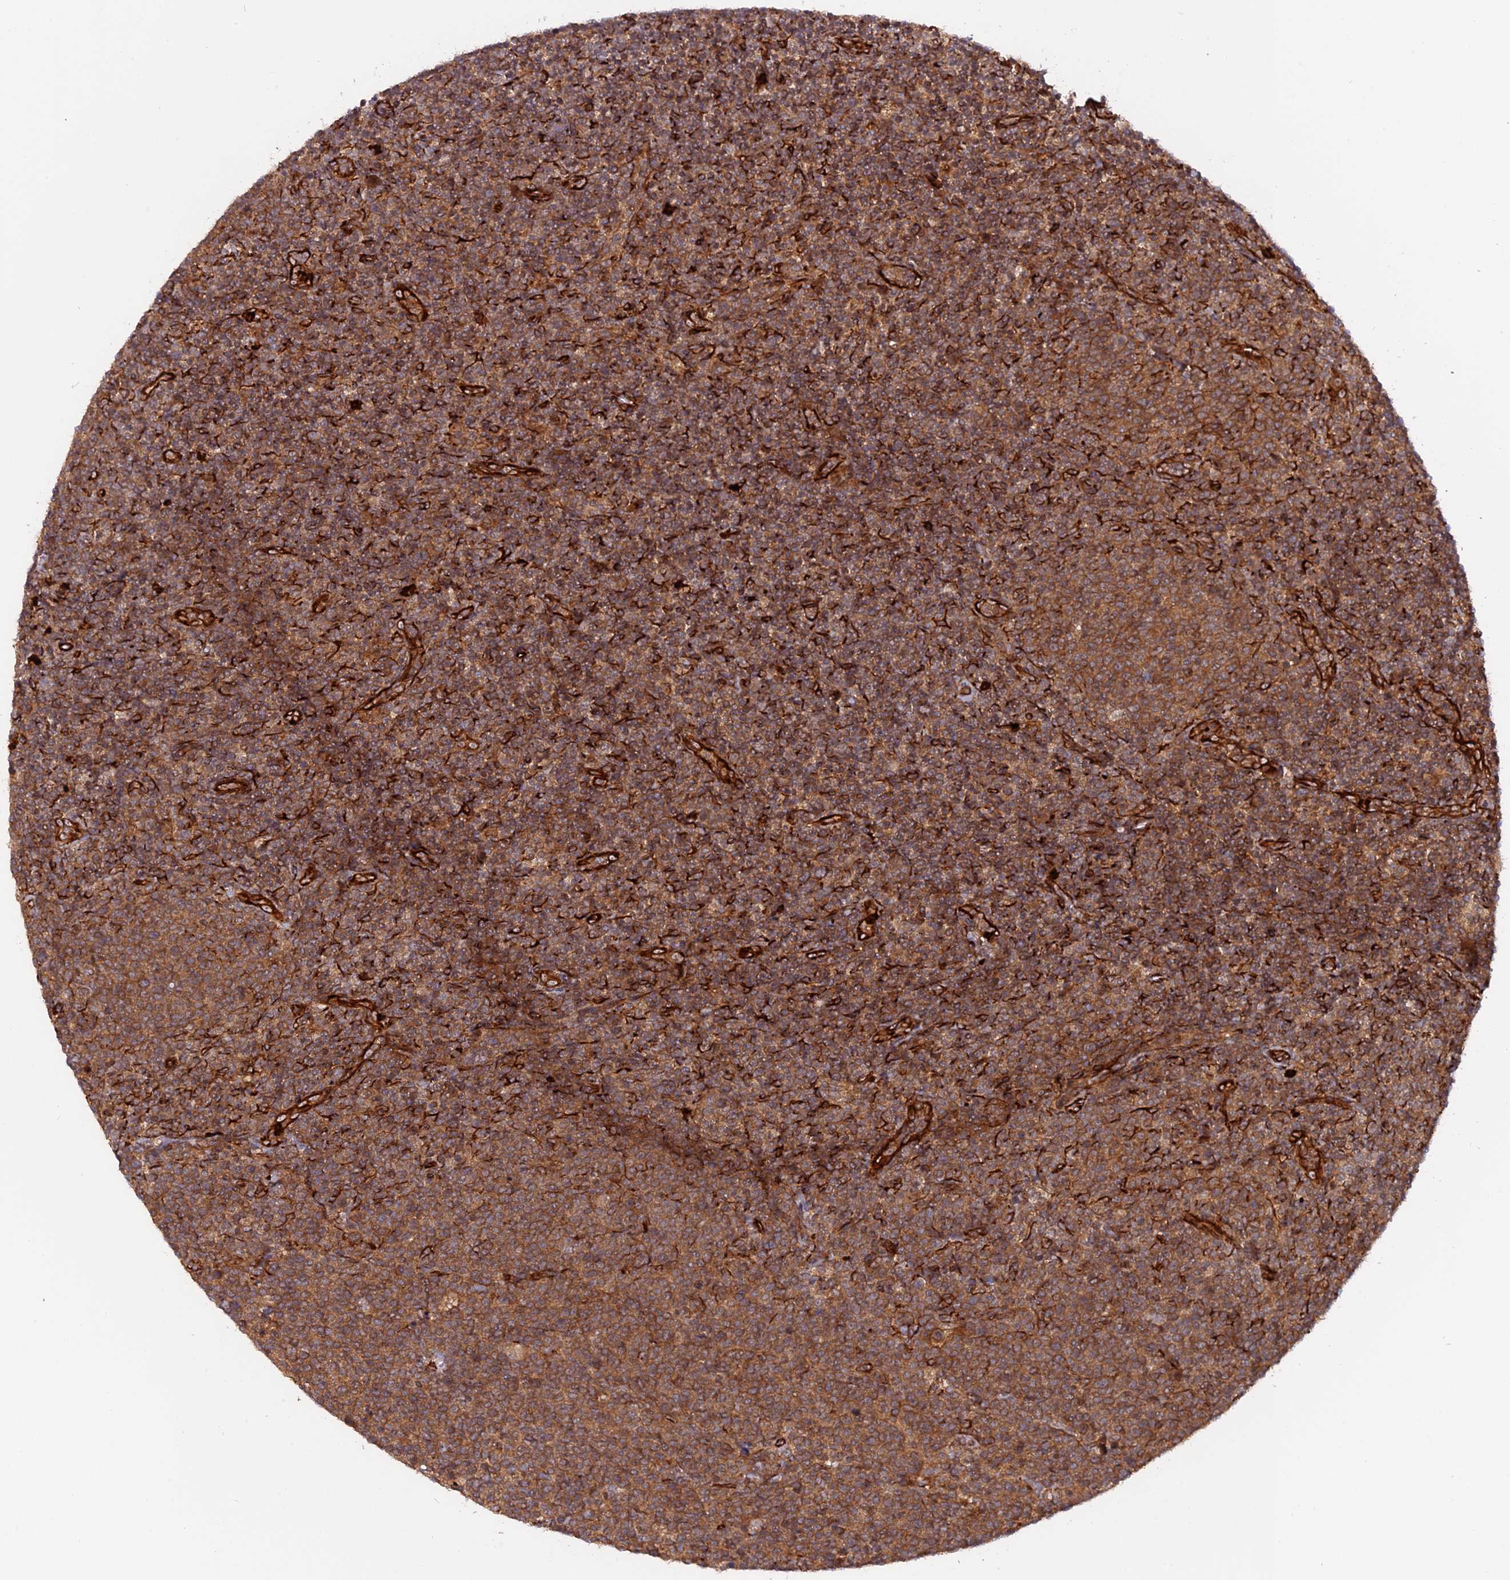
{"staining": {"intensity": "moderate", "quantity": ">75%", "location": "cytoplasmic/membranous"}, "tissue": "lymphoma", "cell_type": "Tumor cells", "image_type": "cancer", "snomed": [{"axis": "morphology", "description": "Malignant lymphoma, non-Hodgkin's type, High grade"}, {"axis": "topography", "description": "Lymph node"}], "caption": "Human lymphoma stained with a protein marker reveals moderate staining in tumor cells.", "gene": "PHLDB3", "patient": {"sex": "male", "age": 61}}